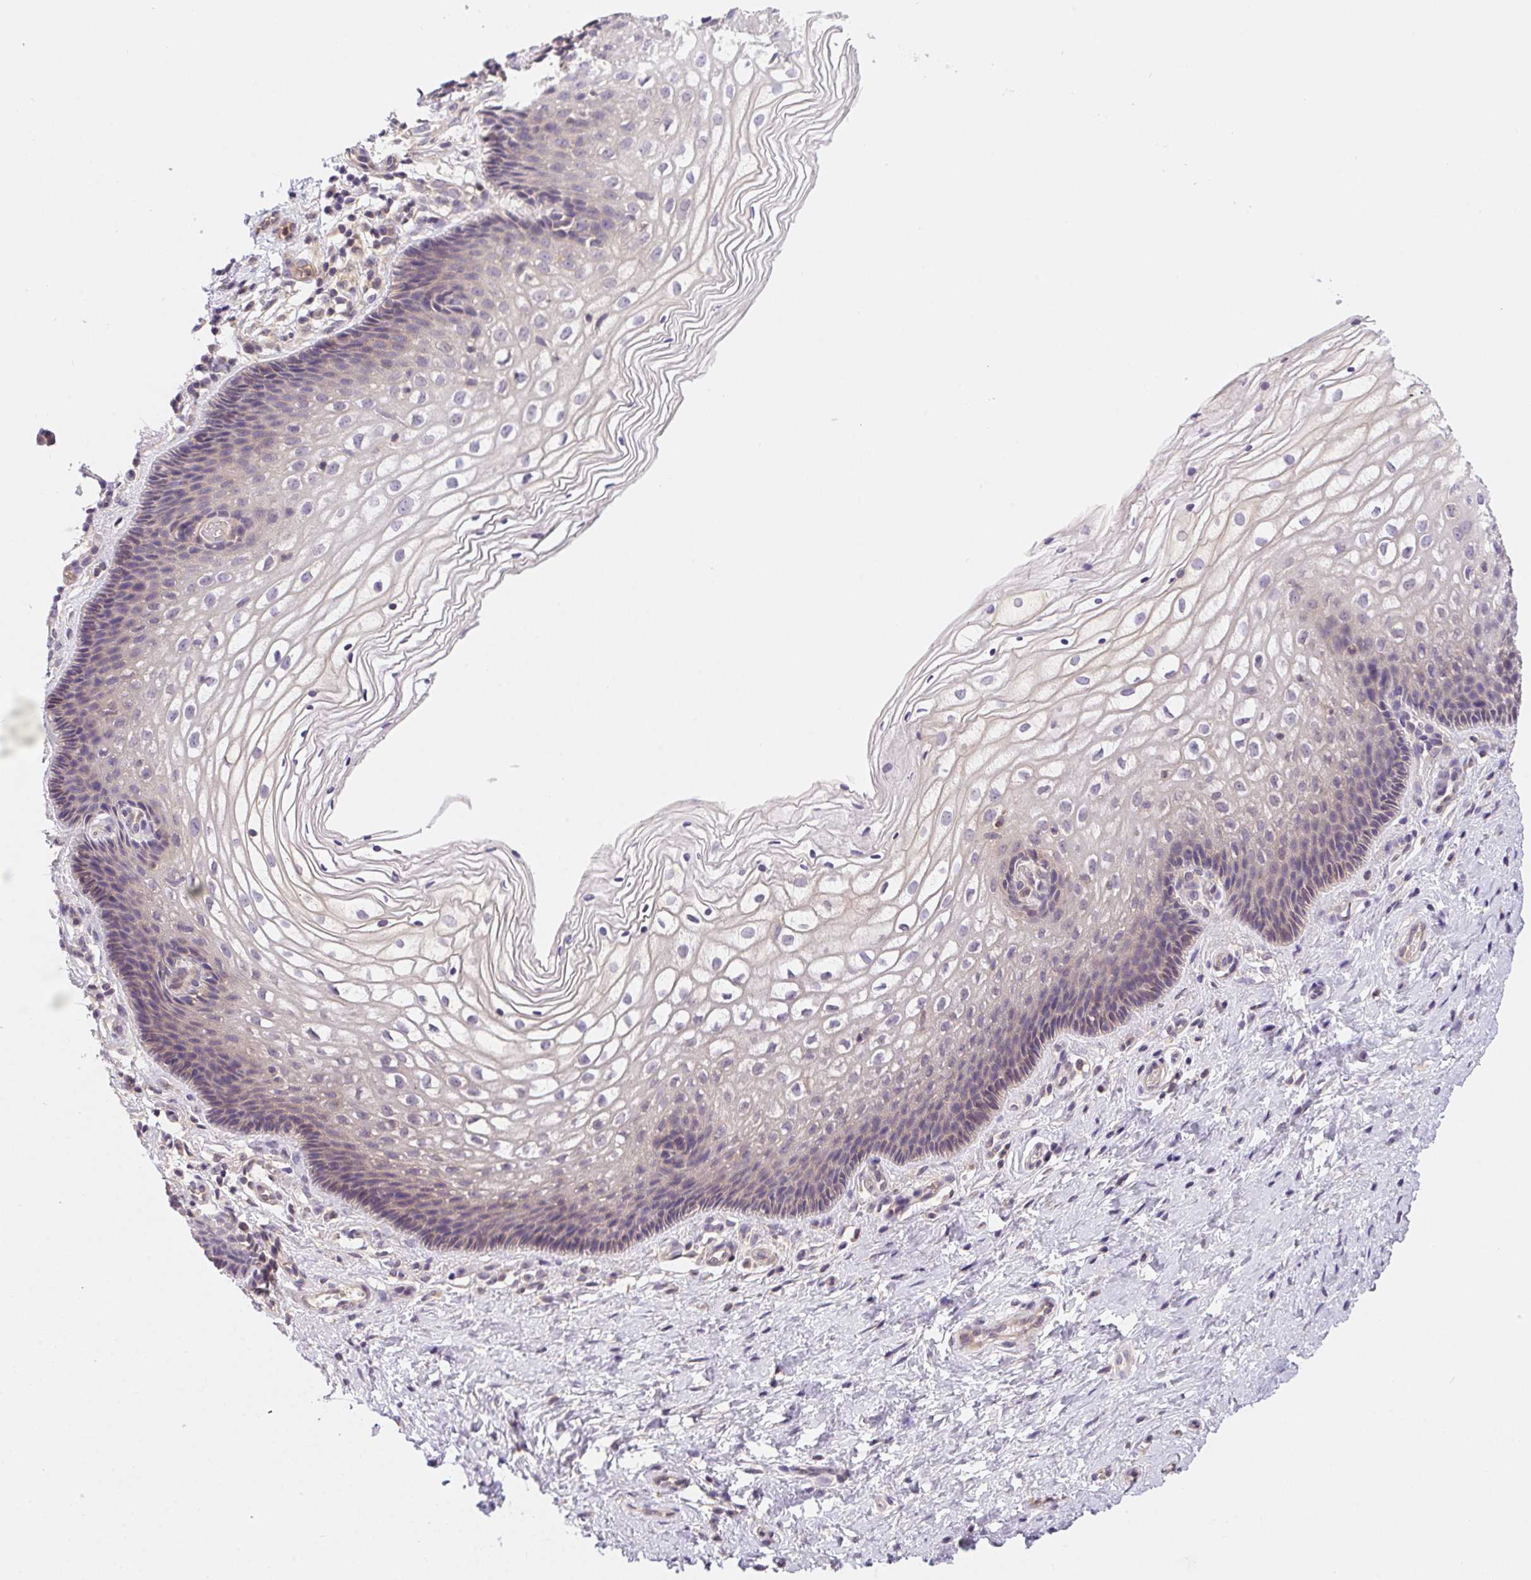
{"staining": {"intensity": "weak", "quantity": ">75%", "location": "cytoplasmic/membranous"}, "tissue": "cervix", "cell_type": "Glandular cells", "image_type": "normal", "snomed": [{"axis": "morphology", "description": "Normal tissue, NOS"}, {"axis": "topography", "description": "Cervix"}], "caption": "Immunohistochemical staining of unremarkable cervix shows >75% levels of weak cytoplasmic/membranous protein expression in about >75% of glandular cells. (DAB (3,3'-diaminobenzidine) IHC with brightfield microscopy, high magnification).", "gene": "PRKAA1", "patient": {"sex": "female", "age": 34}}